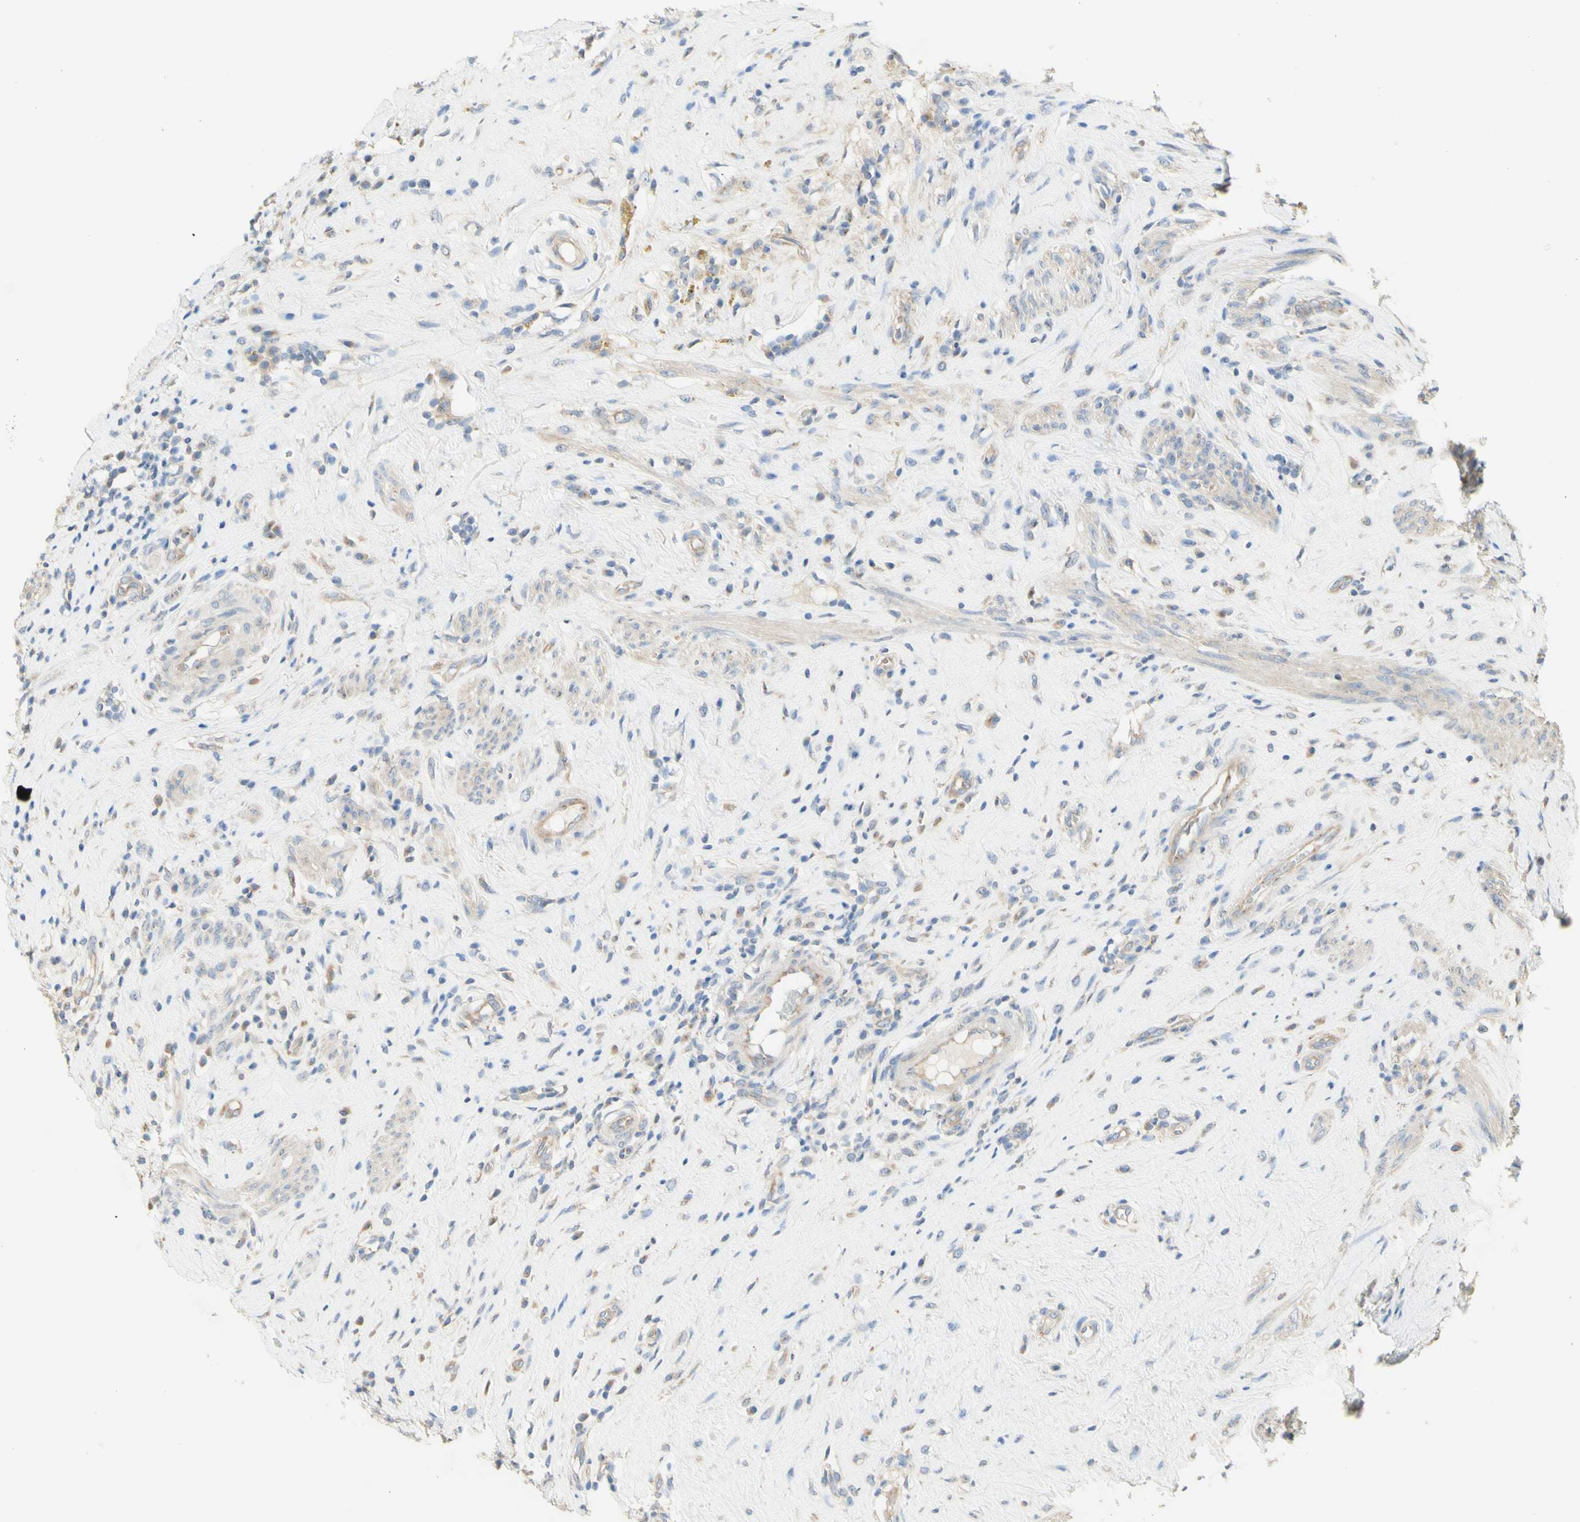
{"staining": {"intensity": "weak", "quantity": "<25%", "location": "cytoplasmic/membranous"}, "tissue": "testis cancer", "cell_type": "Tumor cells", "image_type": "cancer", "snomed": [{"axis": "morphology", "description": "Necrosis, NOS"}, {"axis": "morphology", "description": "Carcinoma, Embryonal, NOS"}, {"axis": "topography", "description": "Testis"}], "caption": "Immunohistochemical staining of human testis embryonal carcinoma demonstrates no significant staining in tumor cells.", "gene": "DYNC1H1", "patient": {"sex": "male", "age": 19}}